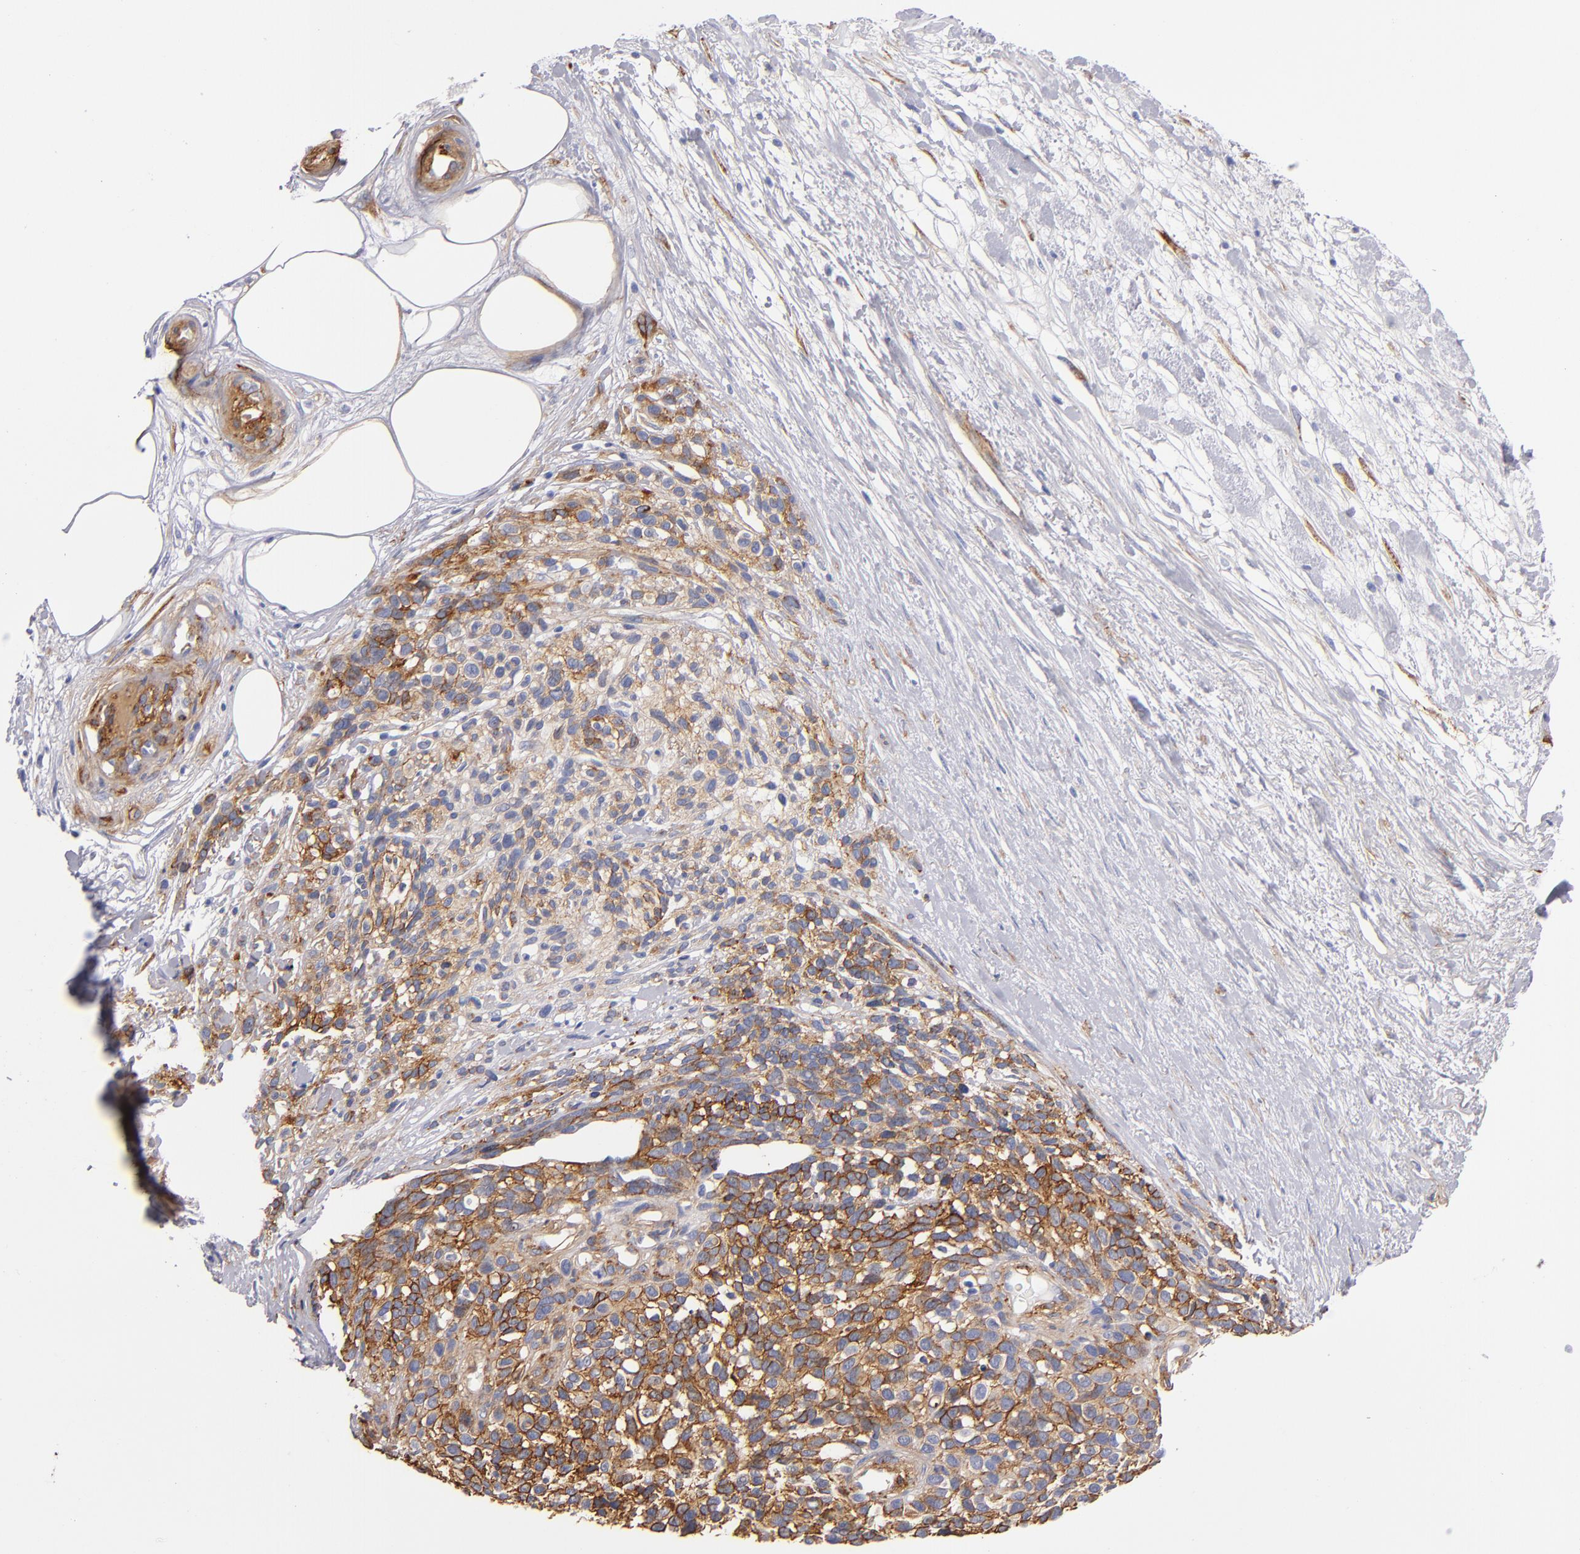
{"staining": {"intensity": "moderate", "quantity": "25%-75%", "location": "cytoplasmic/membranous"}, "tissue": "melanoma", "cell_type": "Tumor cells", "image_type": "cancer", "snomed": [{"axis": "morphology", "description": "Malignant melanoma, NOS"}, {"axis": "topography", "description": "Skin"}], "caption": "Malignant melanoma stained with immunohistochemistry (IHC) shows moderate cytoplasmic/membranous positivity in about 25%-75% of tumor cells. (brown staining indicates protein expression, while blue staining denotes nuclei).", "gene": "LAMC1", "patient": {"sex": "female", "age": 85}}